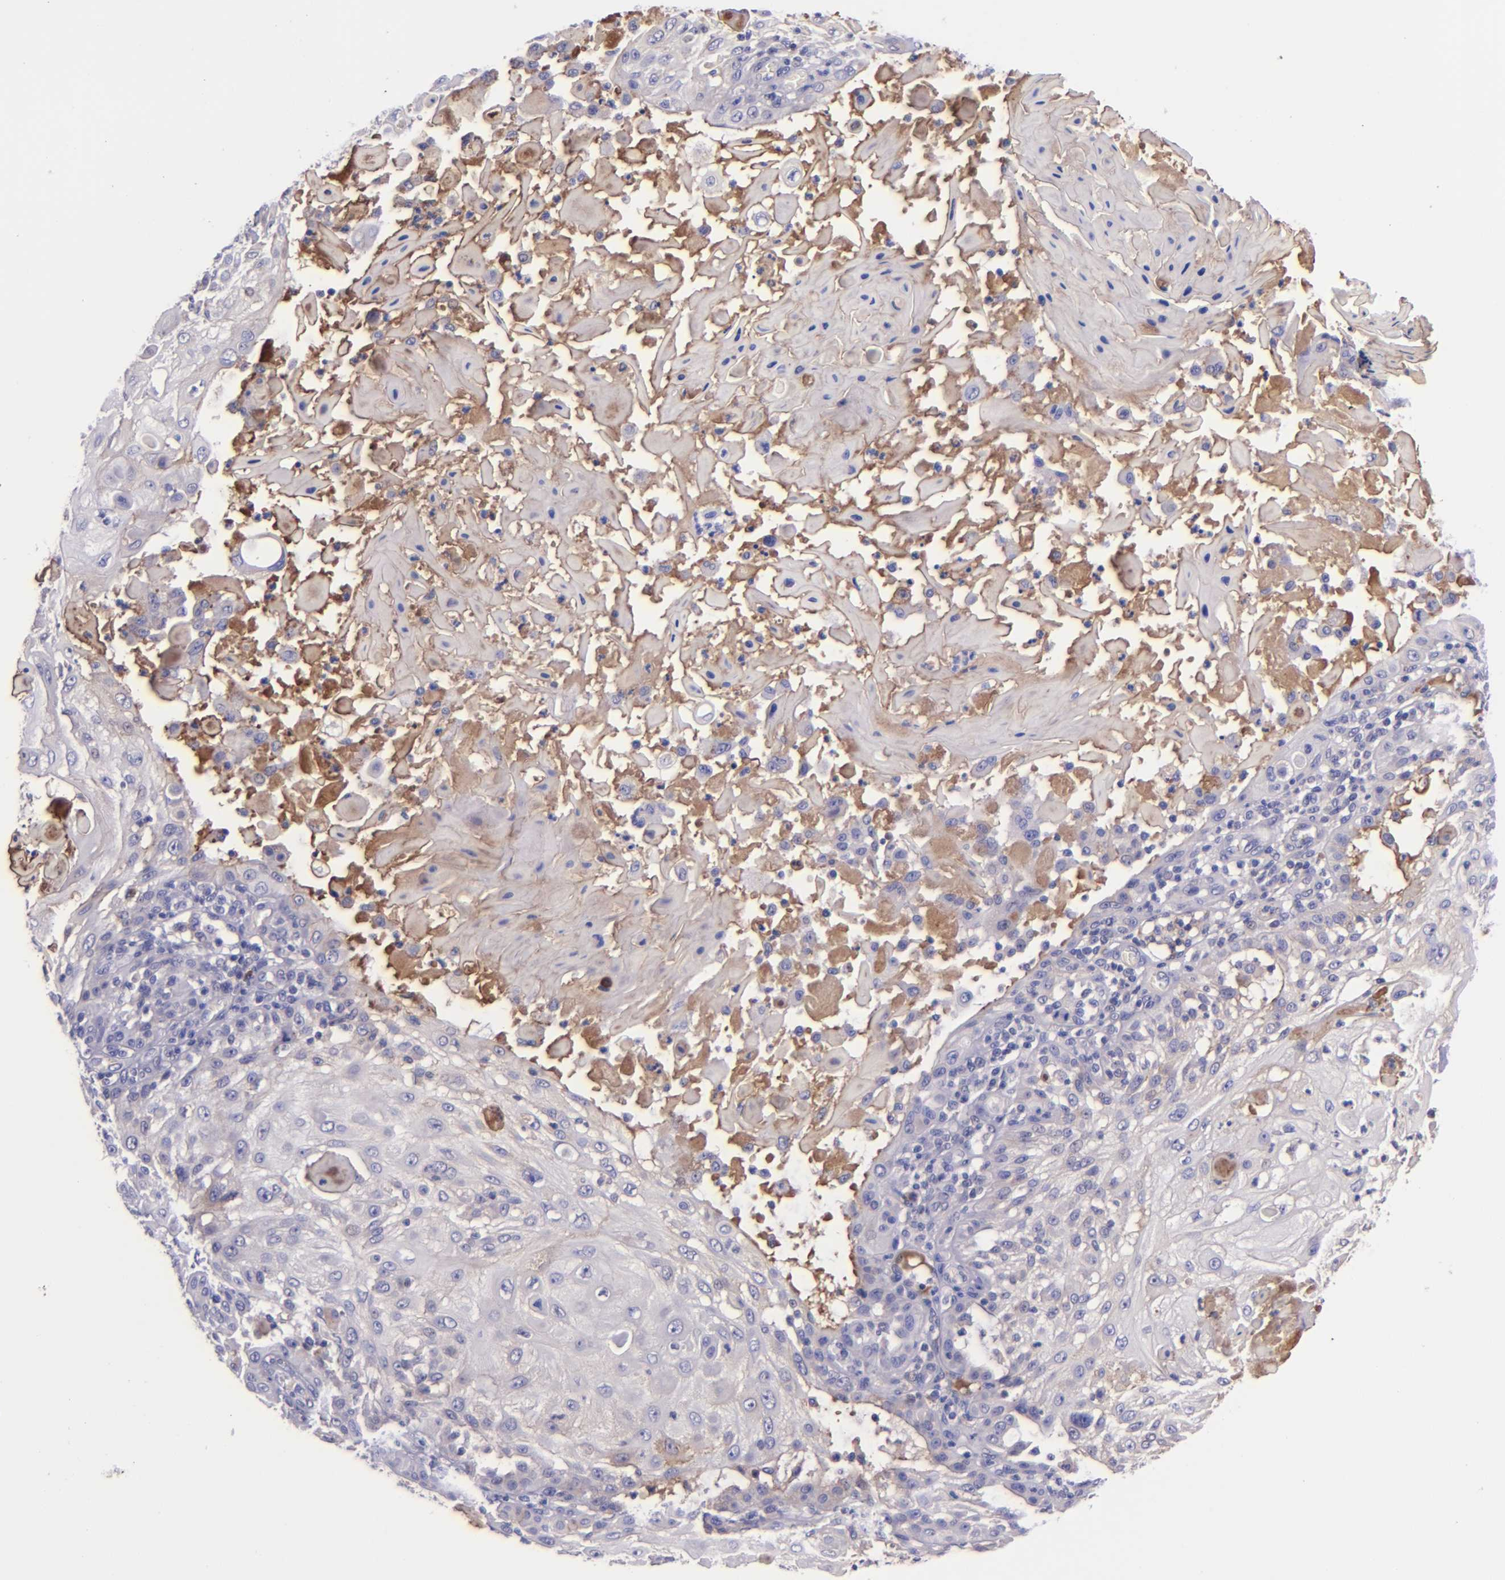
{"staining": {"intensity": "negative", "quantity": "none", "location": "none"}, "tissue": "skin cancer", "cell_type": "Tumor cells", "image_type": "cancer", "snomed": [{"axis": "morphology", "description": "Squamous cell carcinoma, NOS"}, {"axis": "topography", "description": "Skin"}], "caption": "Immunohistochemical staining of human squamous cell carcinoma (skin) reveals no significant positivity in tumor cells. (Stains: DAB IHC with hematoxylin counter stain, Microscopy: brightfield microscopy at high magnification).", "gene": "KNG1", "patient": {"sex": "female", "age": 89}}